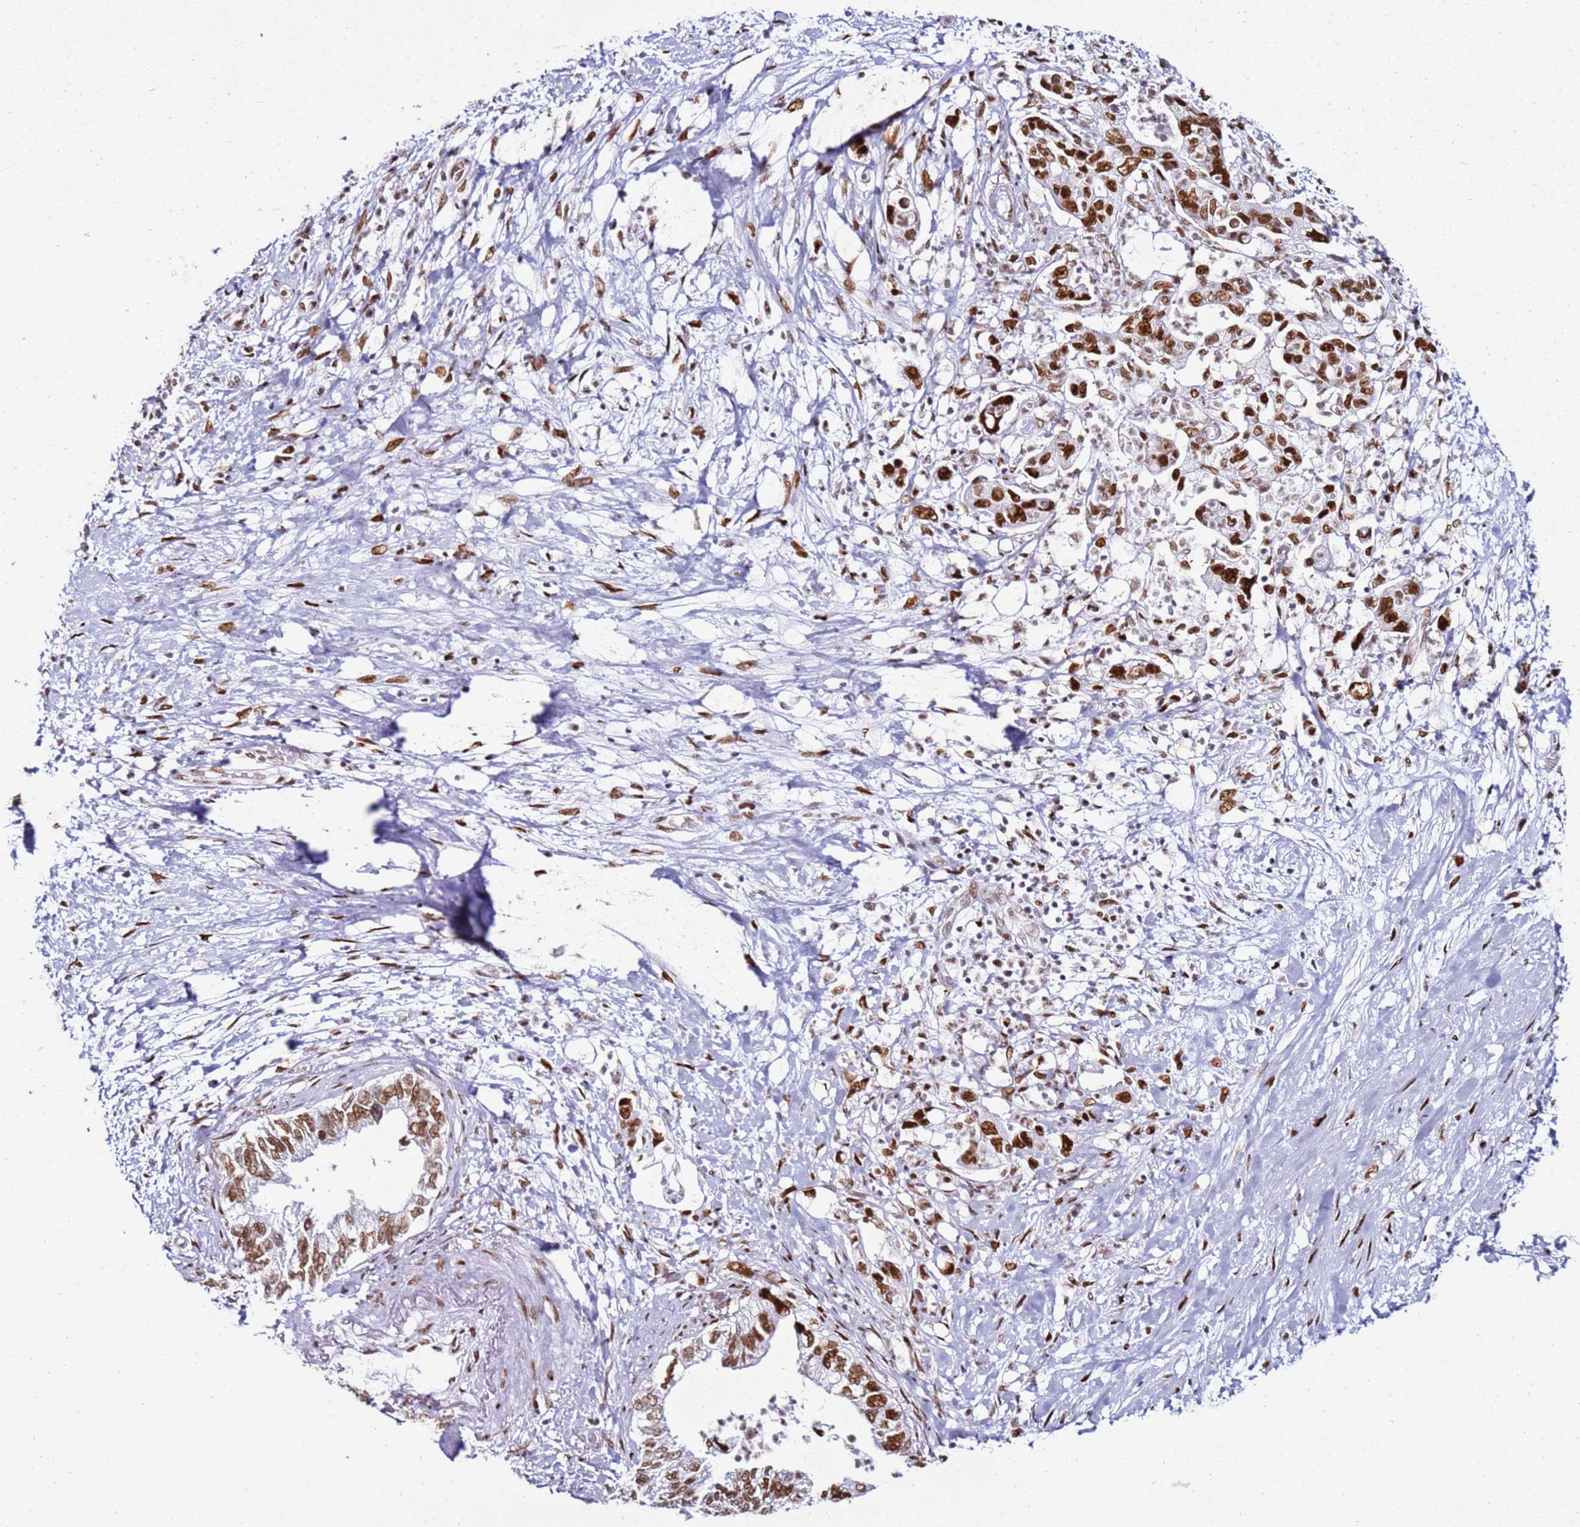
{"staining": {"intensity": "strong", "quantity": ">75%", "location": "nuclear"}, "tissue": "pancreatic cancer", "cell_type": "Tumor cells", "image_type": "cancer", "snomed": [{"axis": "morphology", "description": "Adenocarcinoma, NOS"}, {"axis": "topography", "description": "Pancreas"}], "caption": "Approximately >75% of tumor cells in human pancreatic cancer (adenocarcinoma) reveal strong nuclear protein positivity as visualized by brown immunohistochemical staining.", "gene": "KPNA4", "patient": {"sex": "female", "age": 73}}